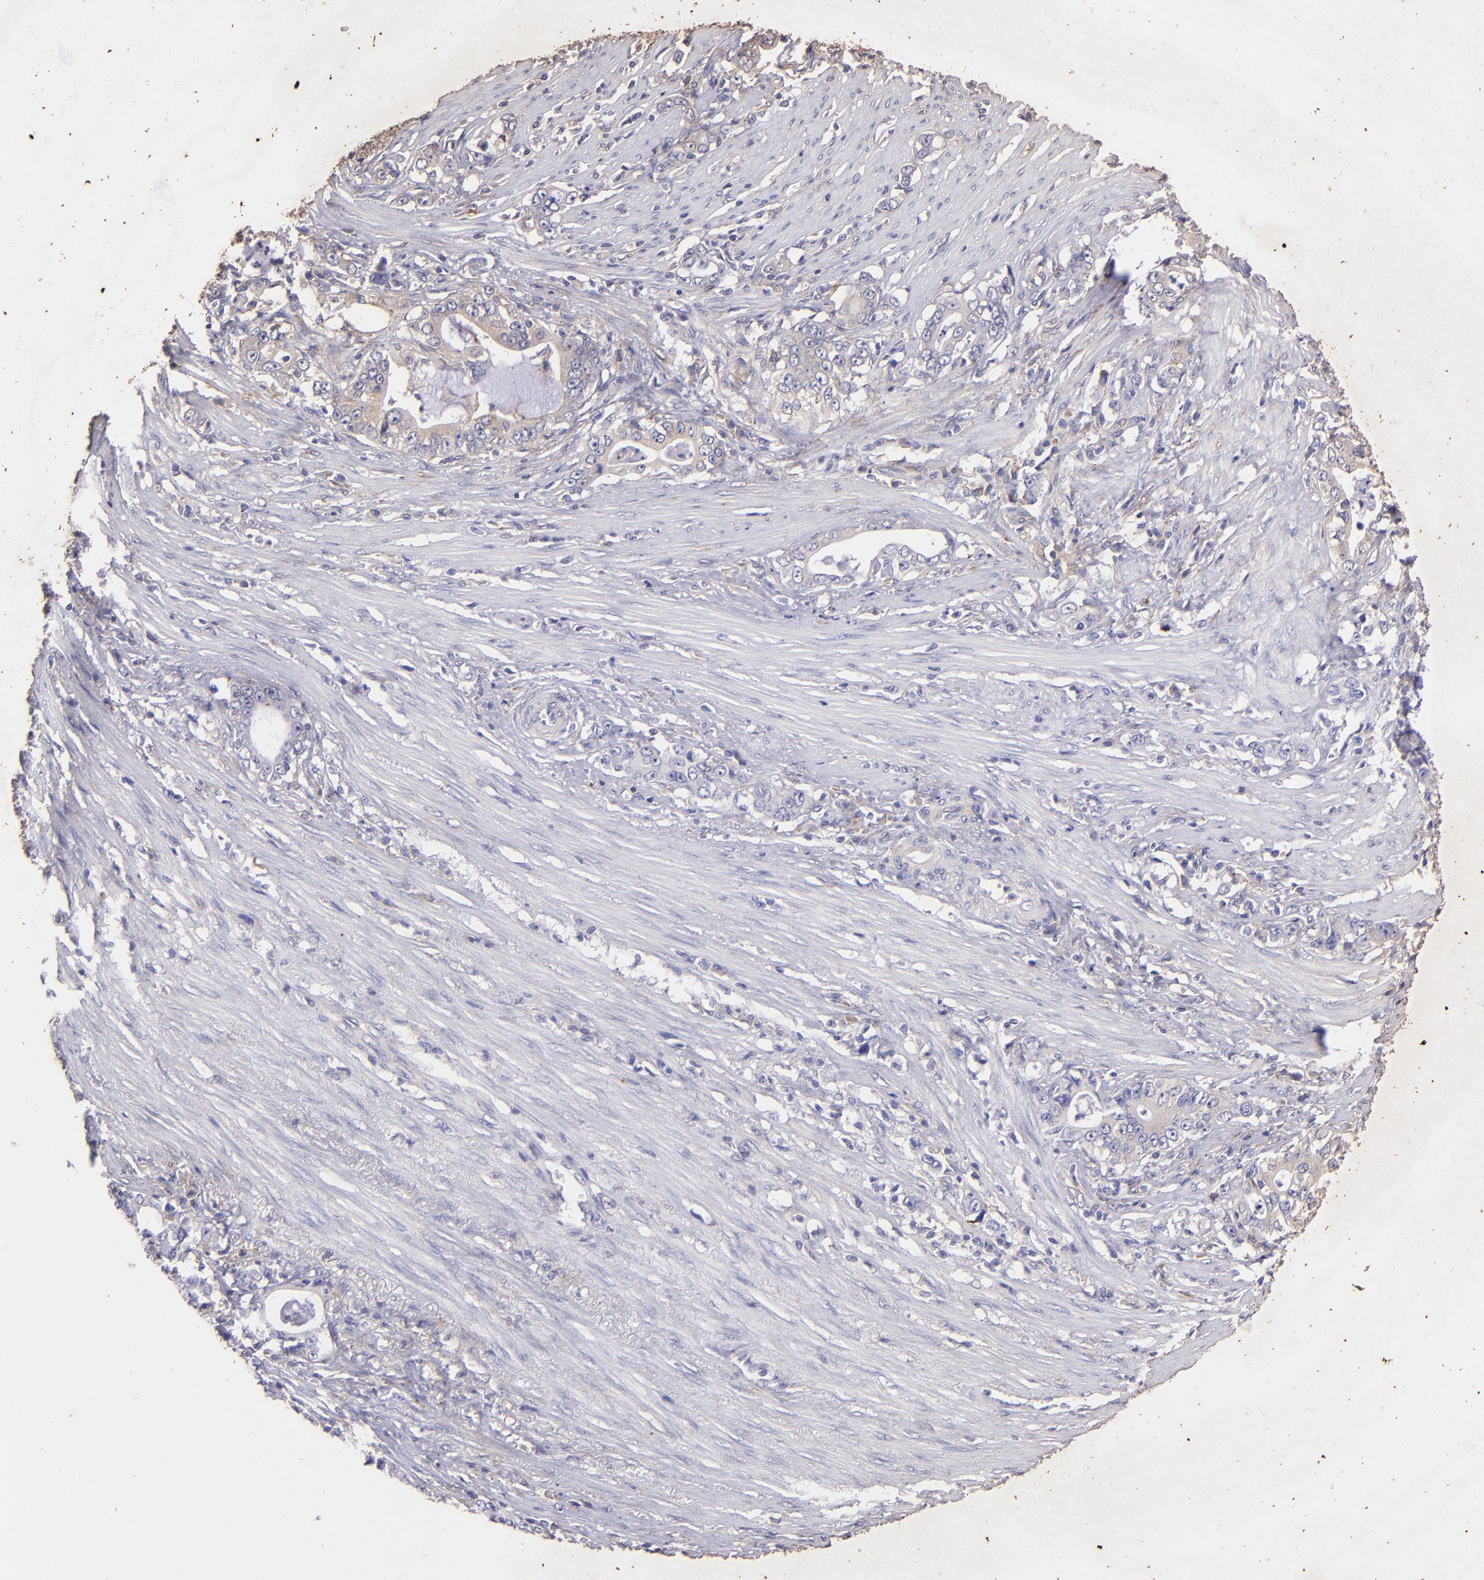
{"staining": {"intensity": "weak", "quantity": "25%-75%", "location": "cytoplasmic/membranous"}, "tissue": "stomach cancer", "cell_type": "Tumor cells", "image_type": "cancer", "snomed": [{"axis": "morphology", "description": "Adenocarcinoma, NOS"}, {"axis": "topography", "description": "Stomach, lower"}], "caption": "Immunohistochemistry photomicrograph of neoplastic tissue: adenocarcinoma (stomach) stained using immunohistochemistry (IHC) reveals low levels of weak protein expression localized specifically in the cytoplasmic/membranous of tumor cells, appearing as a cytoplasmic/membranous brown color.", "gene": "RET", "patient": {"sex": "female", "age": 72}}